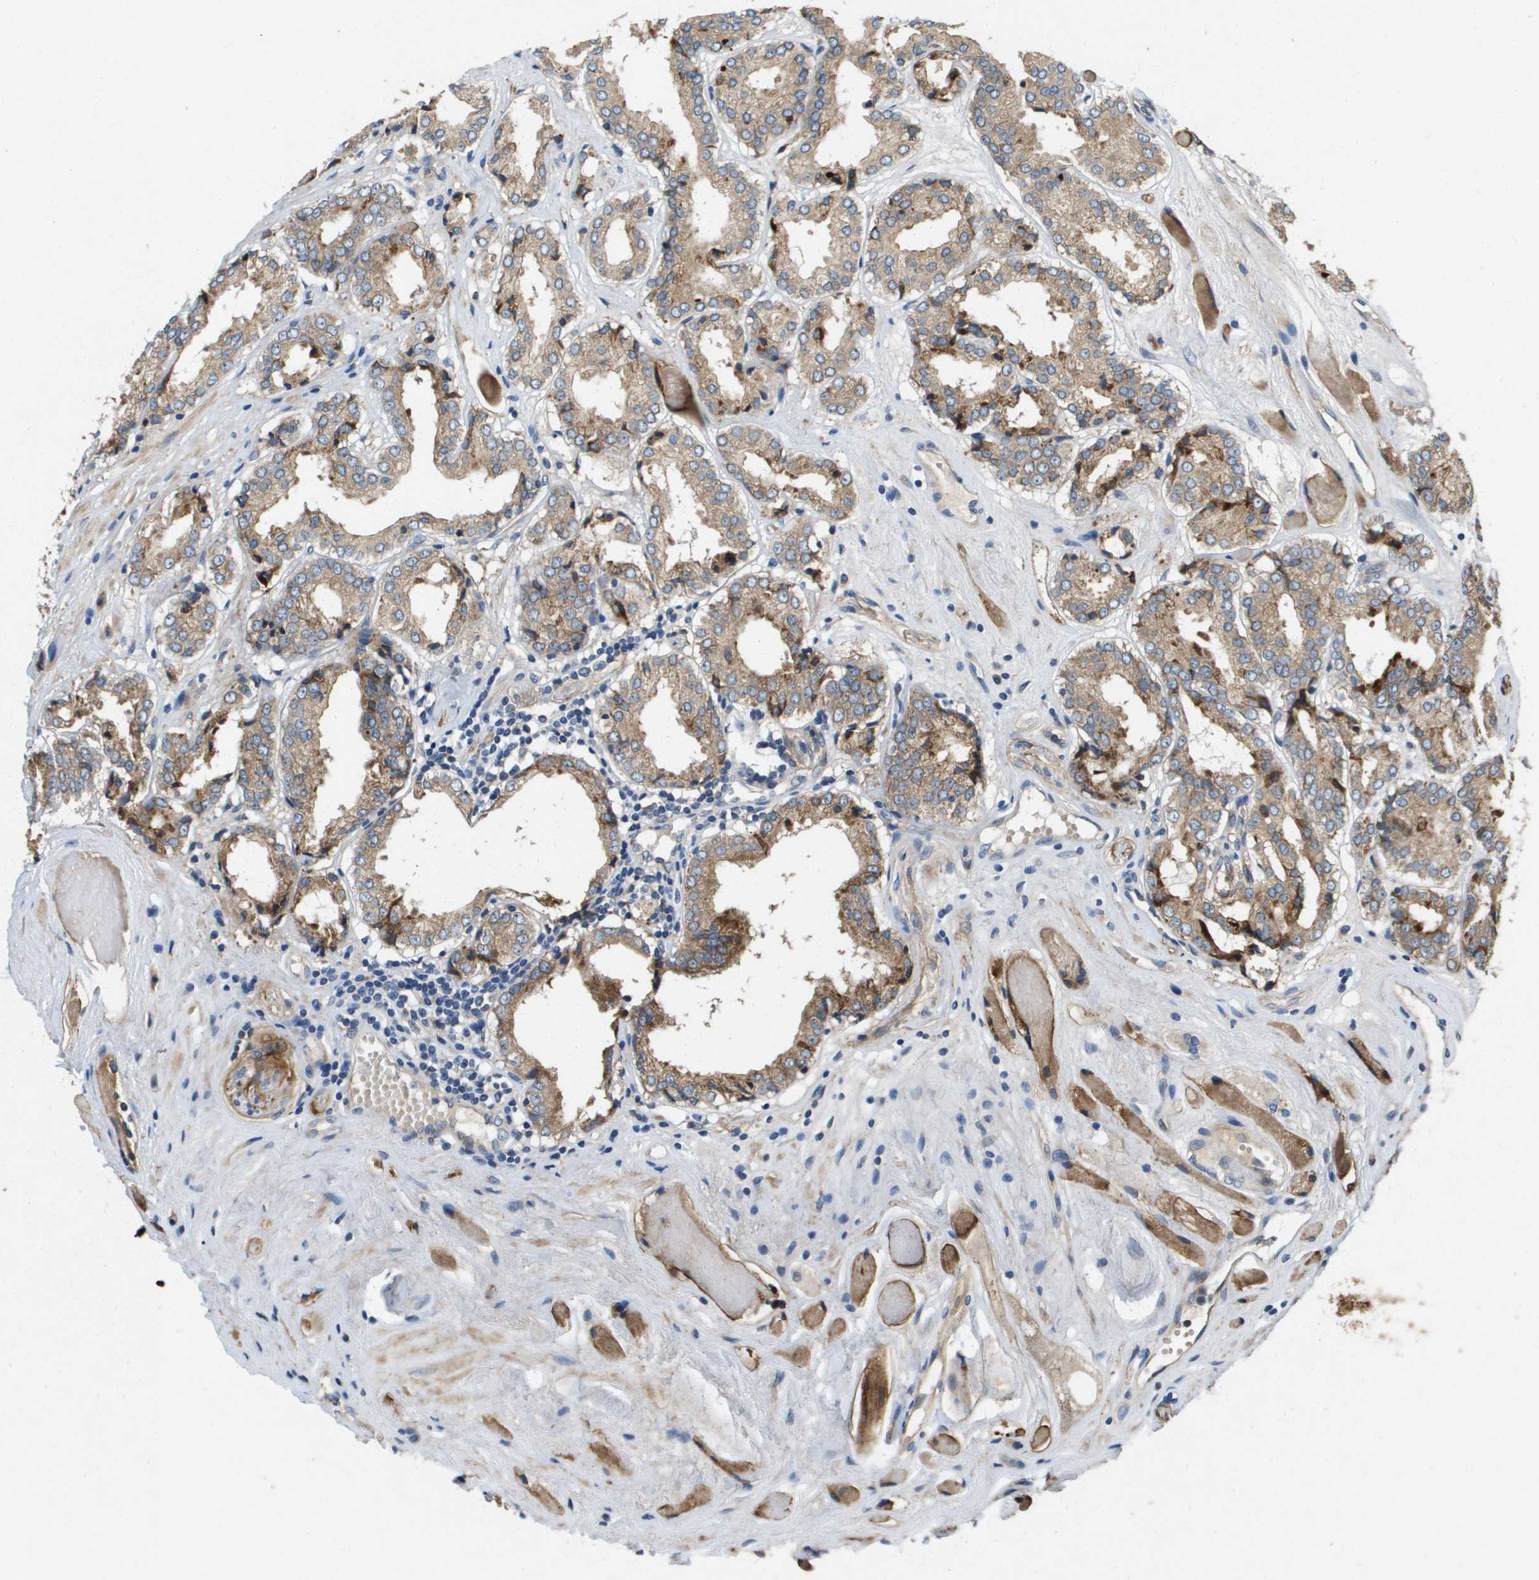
{"staining": {"intensity": "moderate", "quantity": "25%-75%", "location": "cytoplasmic/membranous"}, "tissue": "prostate cancer", "cell_type": "Tumor cells", "image_type": "cancer", "snomed": [{"axis": "morphology", "description": "Adenocarcinoma, Low grade"}, {"axis": "topography", "description": "Prostate"}], "caption": "High-power microscopy captured an IHC histopathology image of prostate low-grade adenocarcinoma, revealing moderate cytoplasmic/membranous positivity in about 25%-75% of tumor cells. (brown staining indicates protein expression, while blue staining denotes nuclei).", "gene": "ENTPD2", "patient": {"sex": "male", "age": 57}}